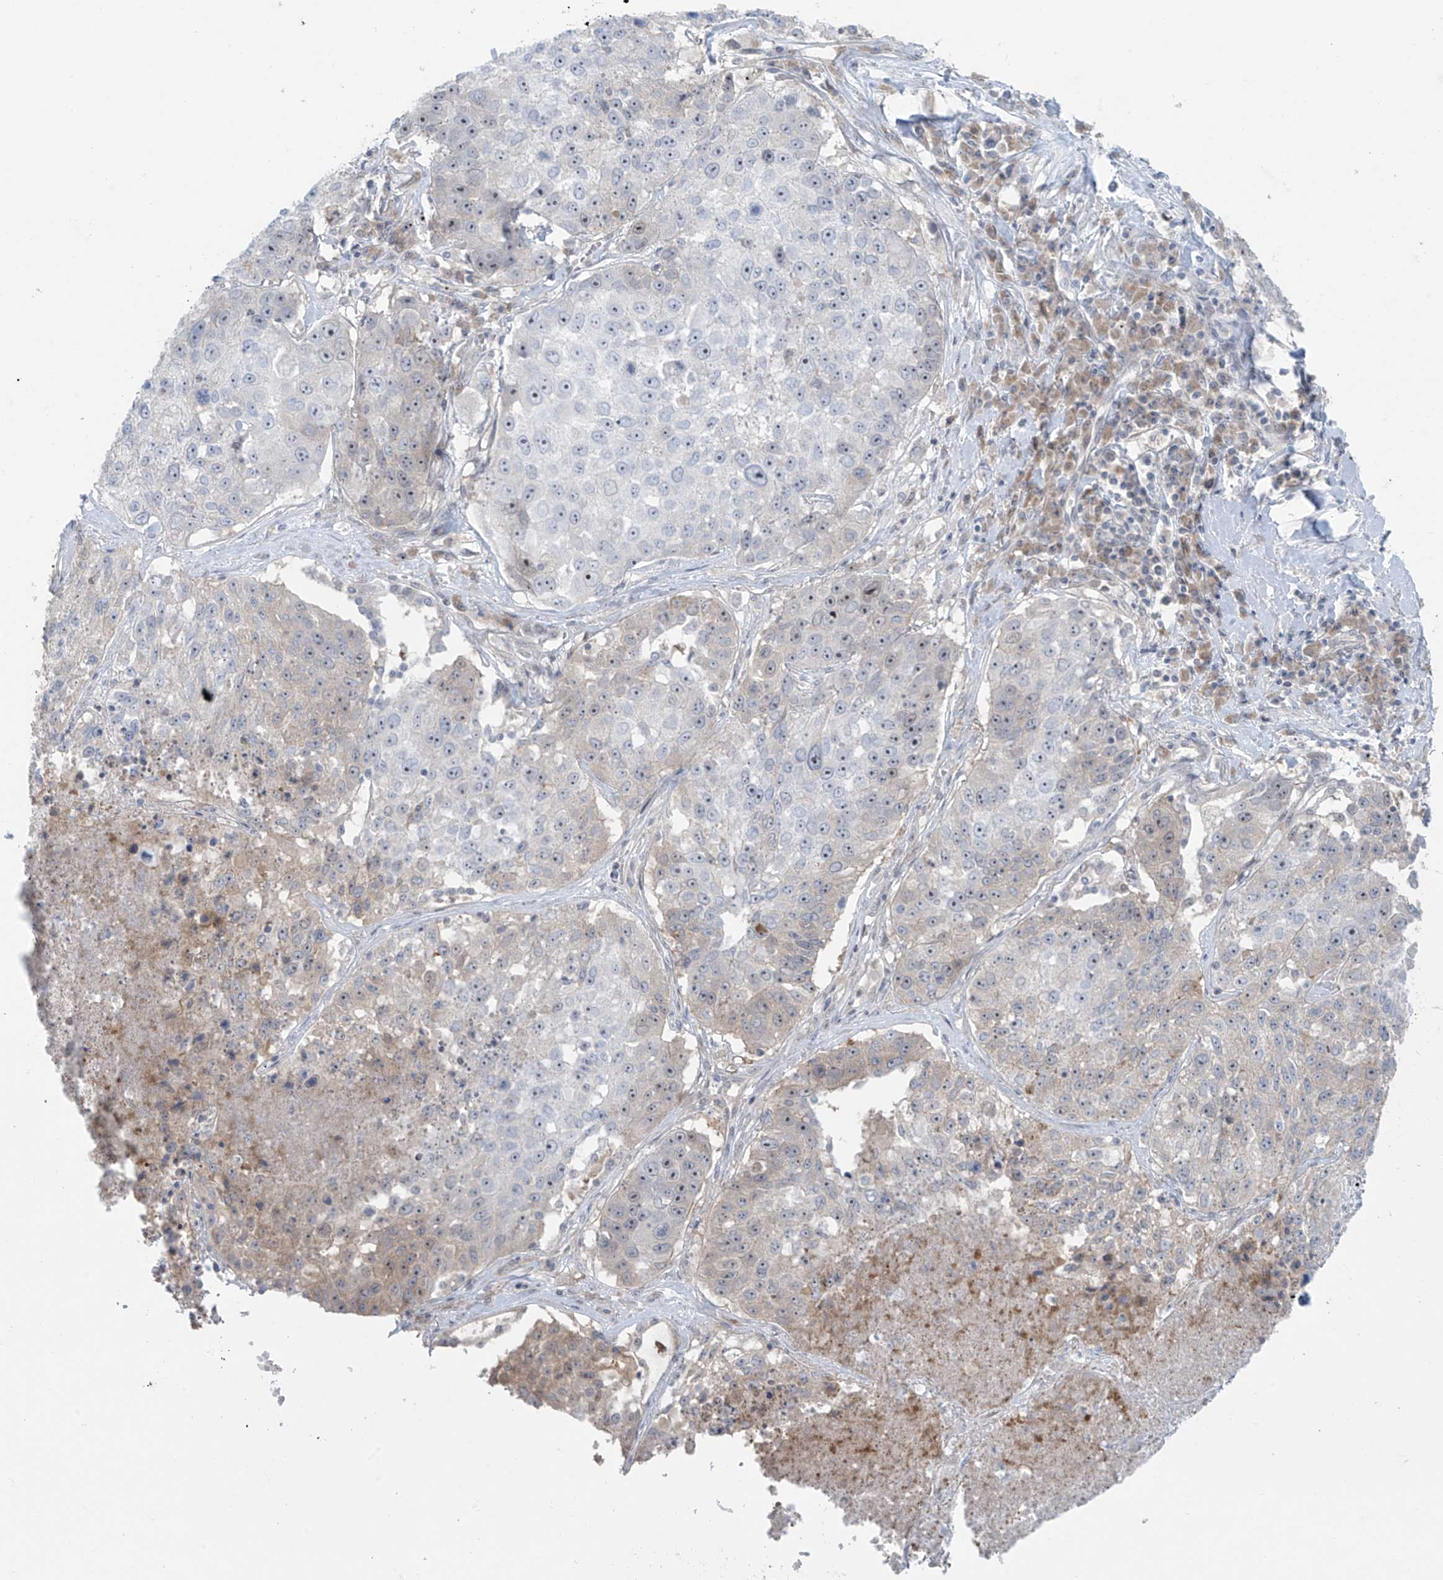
{"staining": {"intensity": "negative", "quantity": "none", "location": "none"}, "tissue": "lung cancer", "cell_type": "Tumor cells", "image_type": "cancer", "snomed": [{"axis": "morphology", "description": "Squamous cell carcinoma, NOS"}, {"axis": "topography", "description": "Lung"}], "caption": "Micrograph shows no significant protein staining in tumor cells of squamous cell carcinoma (lung).", "gene": "PPAT", "patient": {"sex": "male", "age": 61}}